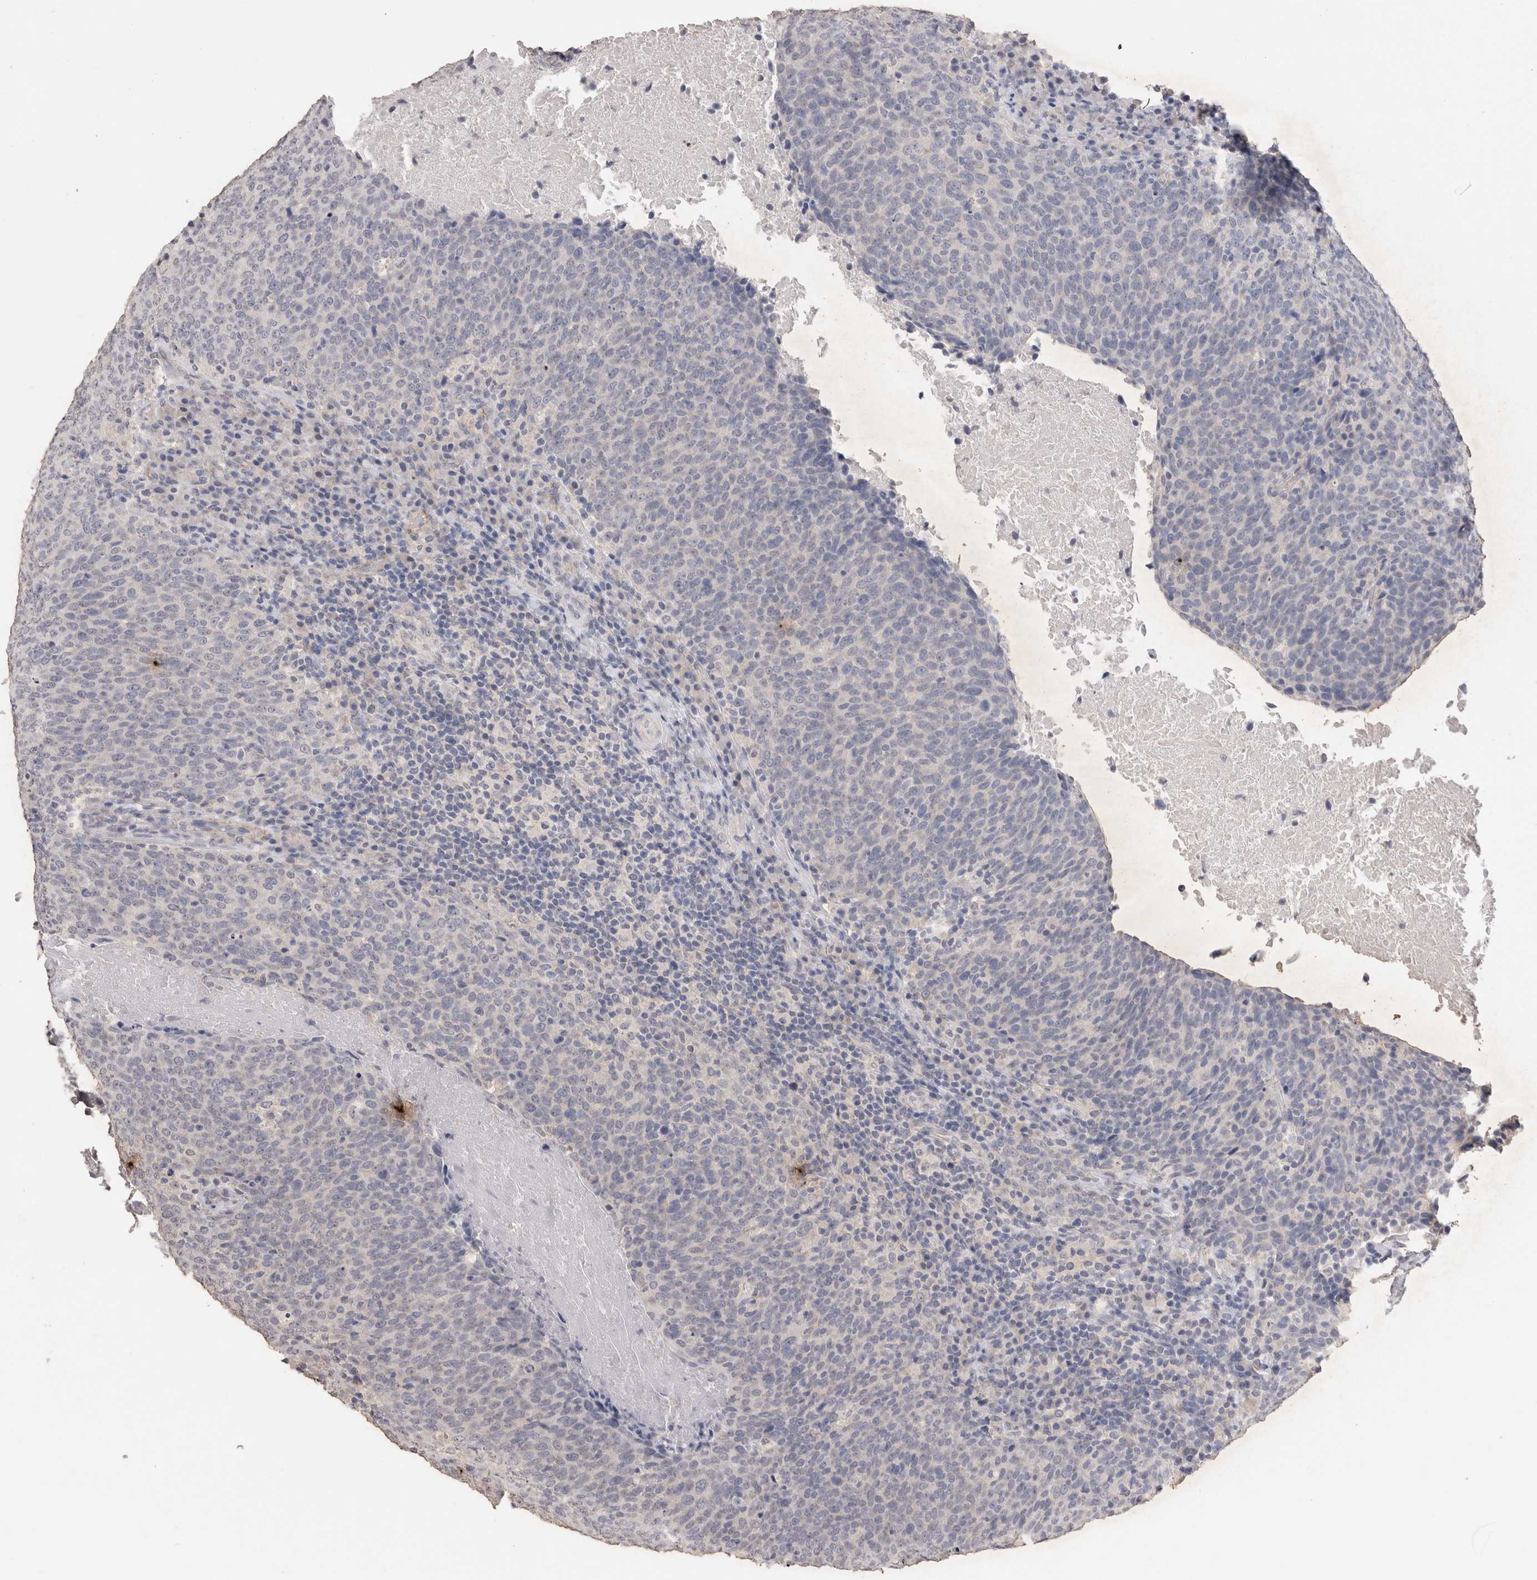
{"staining": {"intensity": "negative", "quantity": "none", "location": "none"}, "tissue": "head and neck cancer", "cell_type": "Tumor cells", "image_type": "cancer", "snomed": [{"axis": "morphology", "description": "Squamous cell carcinoma, NOS"}, {"axis": "morphology", "description": "Squamous cell carcinoma, metastatic, NOS"}, {"axis": "topography", "description": "Lymph node"}, {"axis": "topography", "description": "Head-Neck"}], "caption": "The image exhibits no significant positivity in tumor cells of squamous cell carcinoma (head and neck).", "gene": "CDH6", "patient": {"sex": "male", "age": 62}}